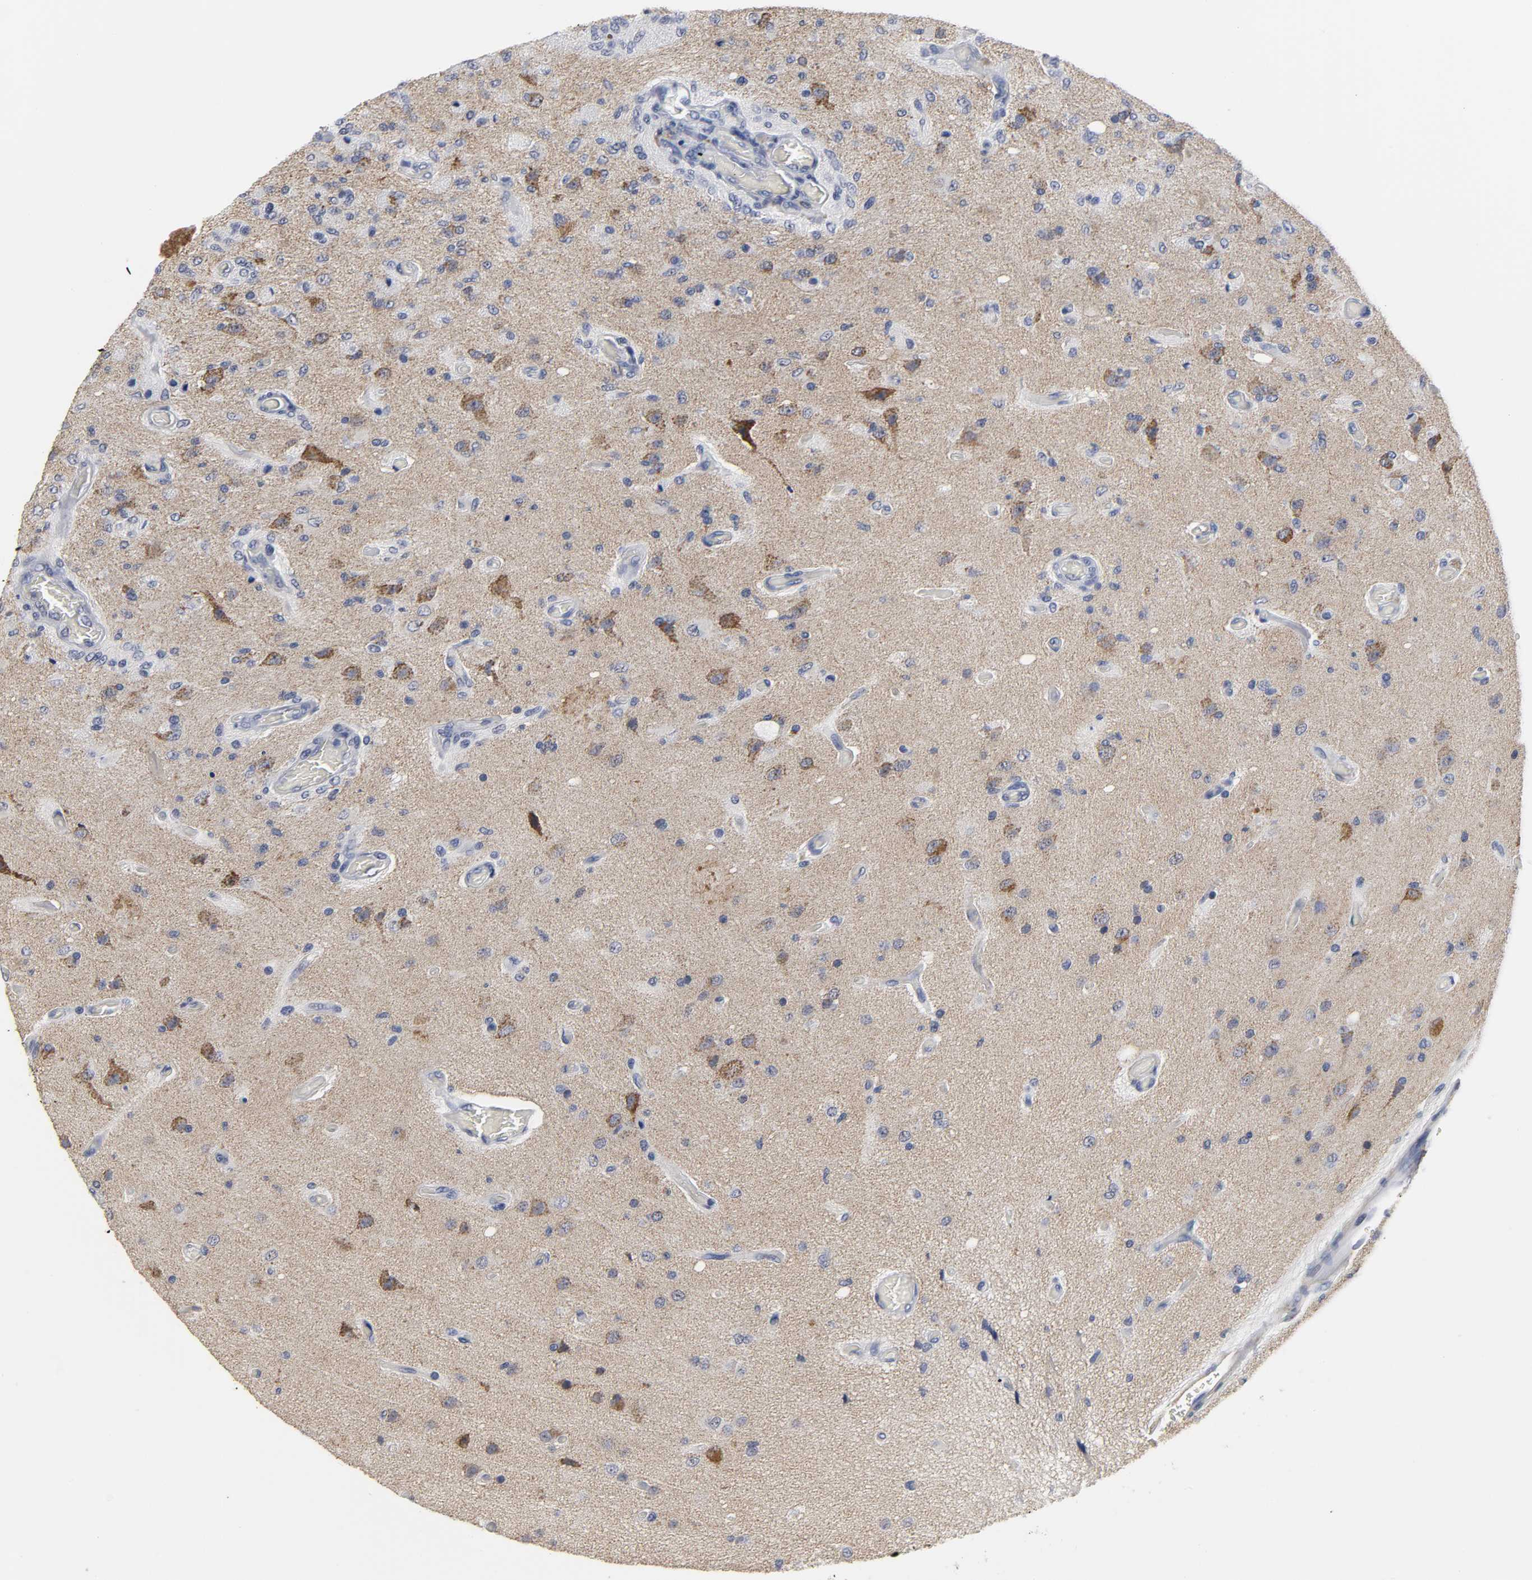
{"staining": {"intensity": "strong", "quantity": "<25%", "location": "cytoplasmic/membranous"}, "tissue": "glioma", "cell_type": "Tumor cells", "image_type": "cancer", "snomed": [{"axis": "morphology", "description": "Normal tissue, NOS"}, {"axis": "morphology", "description": "Glioma, malignant, High grade"}, {"axis": "topography", "description": "Cerebral cortex"}], "caption": "This micrograph exhibits IHC staining of human malignant glioma (high-grade), with medium strong cytoplasmic/membranous staining in about <25% of tumor cells.", "gene": "GRHL2", "patient": {"sex": "male", "age": 77}}